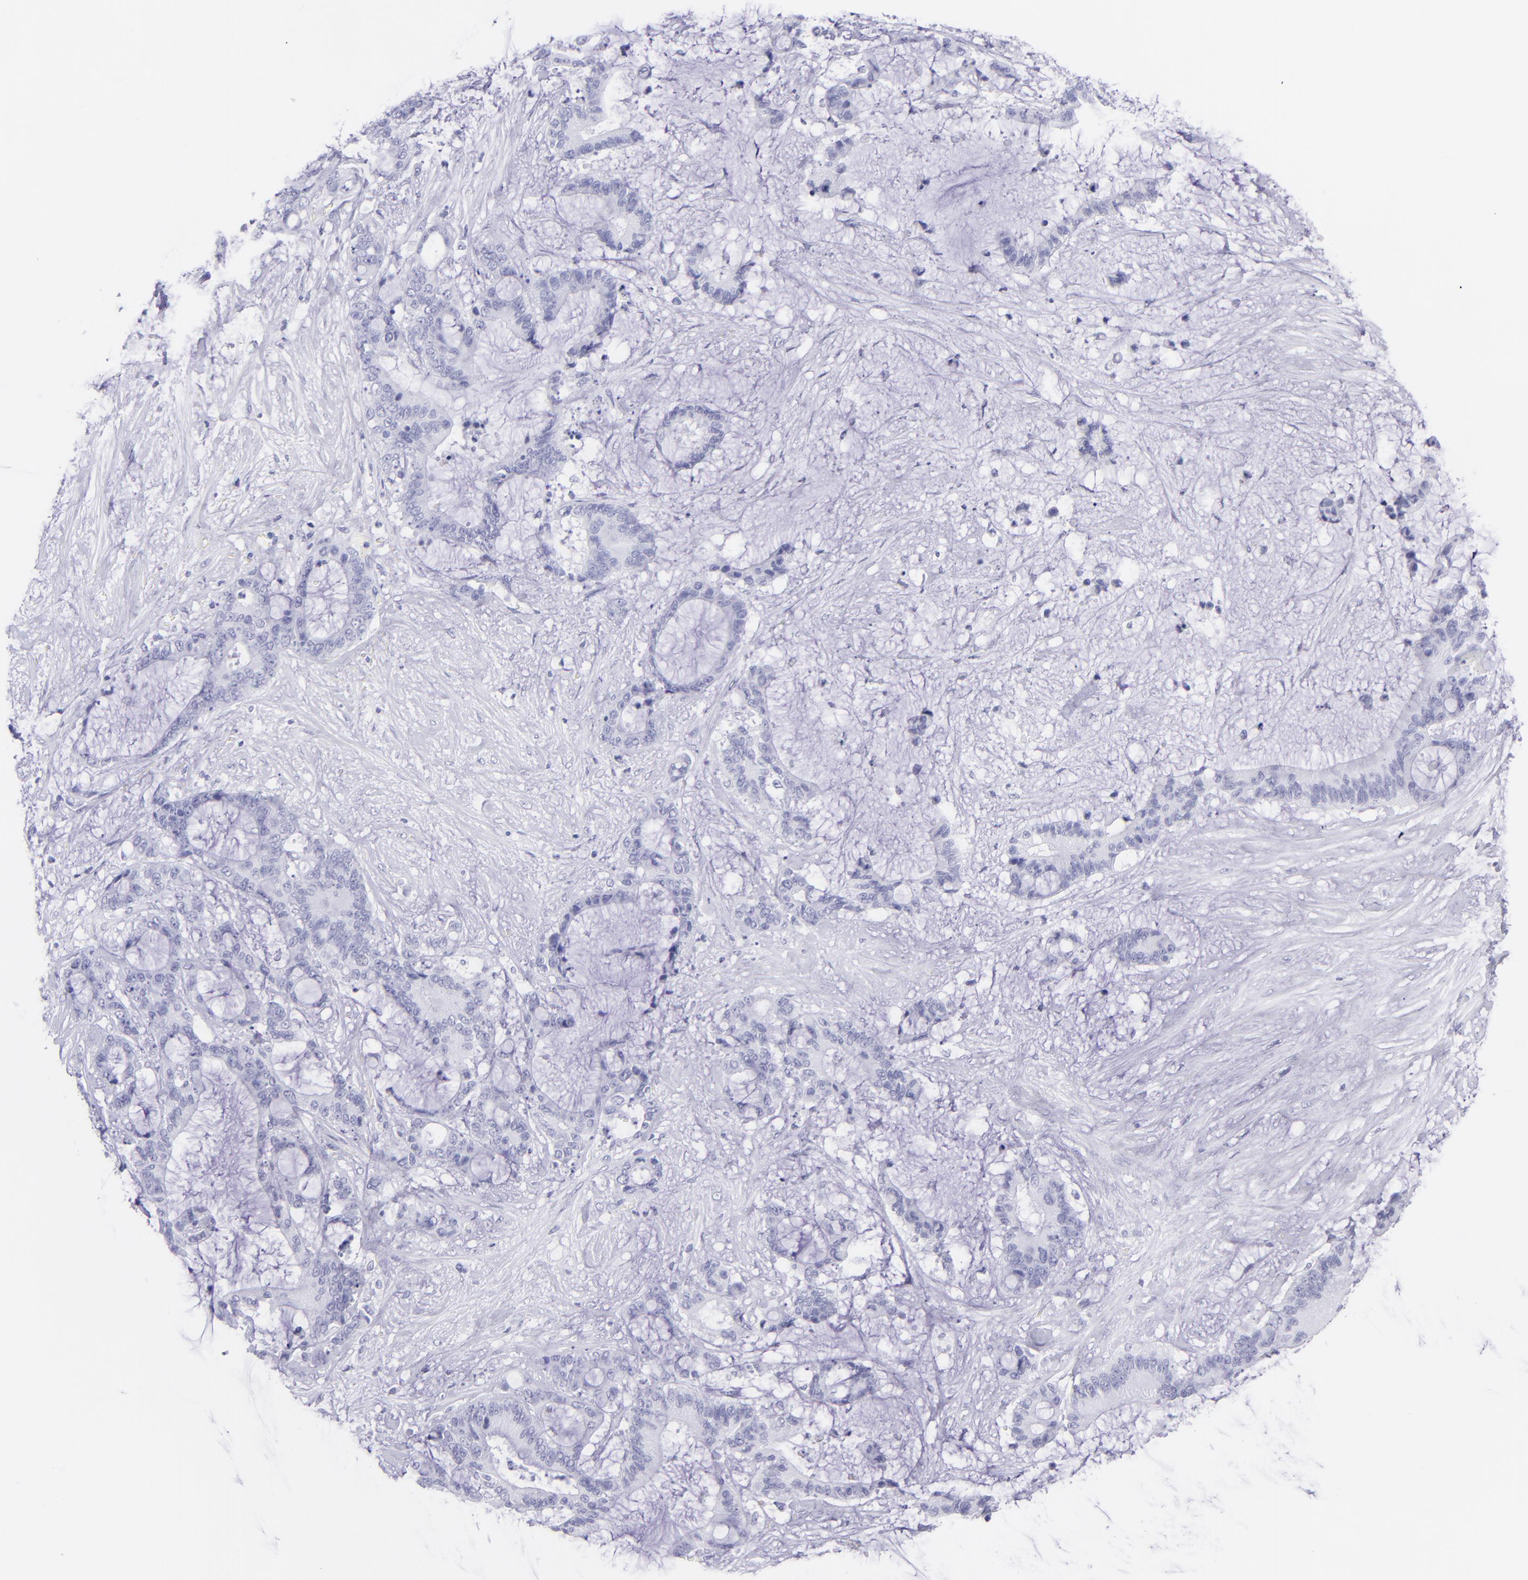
{"staining": {"intensity": "negative", "quantity": "none", "location": "none"}, "tissue": "liver cancer", "cell_type": "Tumor cells", "image_type": "cancer", "snomed": [{"axis": "morphology", "description": "Cholangiocarcinoma"}, {"axis": "topography", "description": "Liver"}], "caption": "Immunohistochemical staining of human cholangiocarcinoma (liver) shows no significant positivity in tumor cells.", "gene": "PIP", "patient": {"sex": "female", "age": 73}}